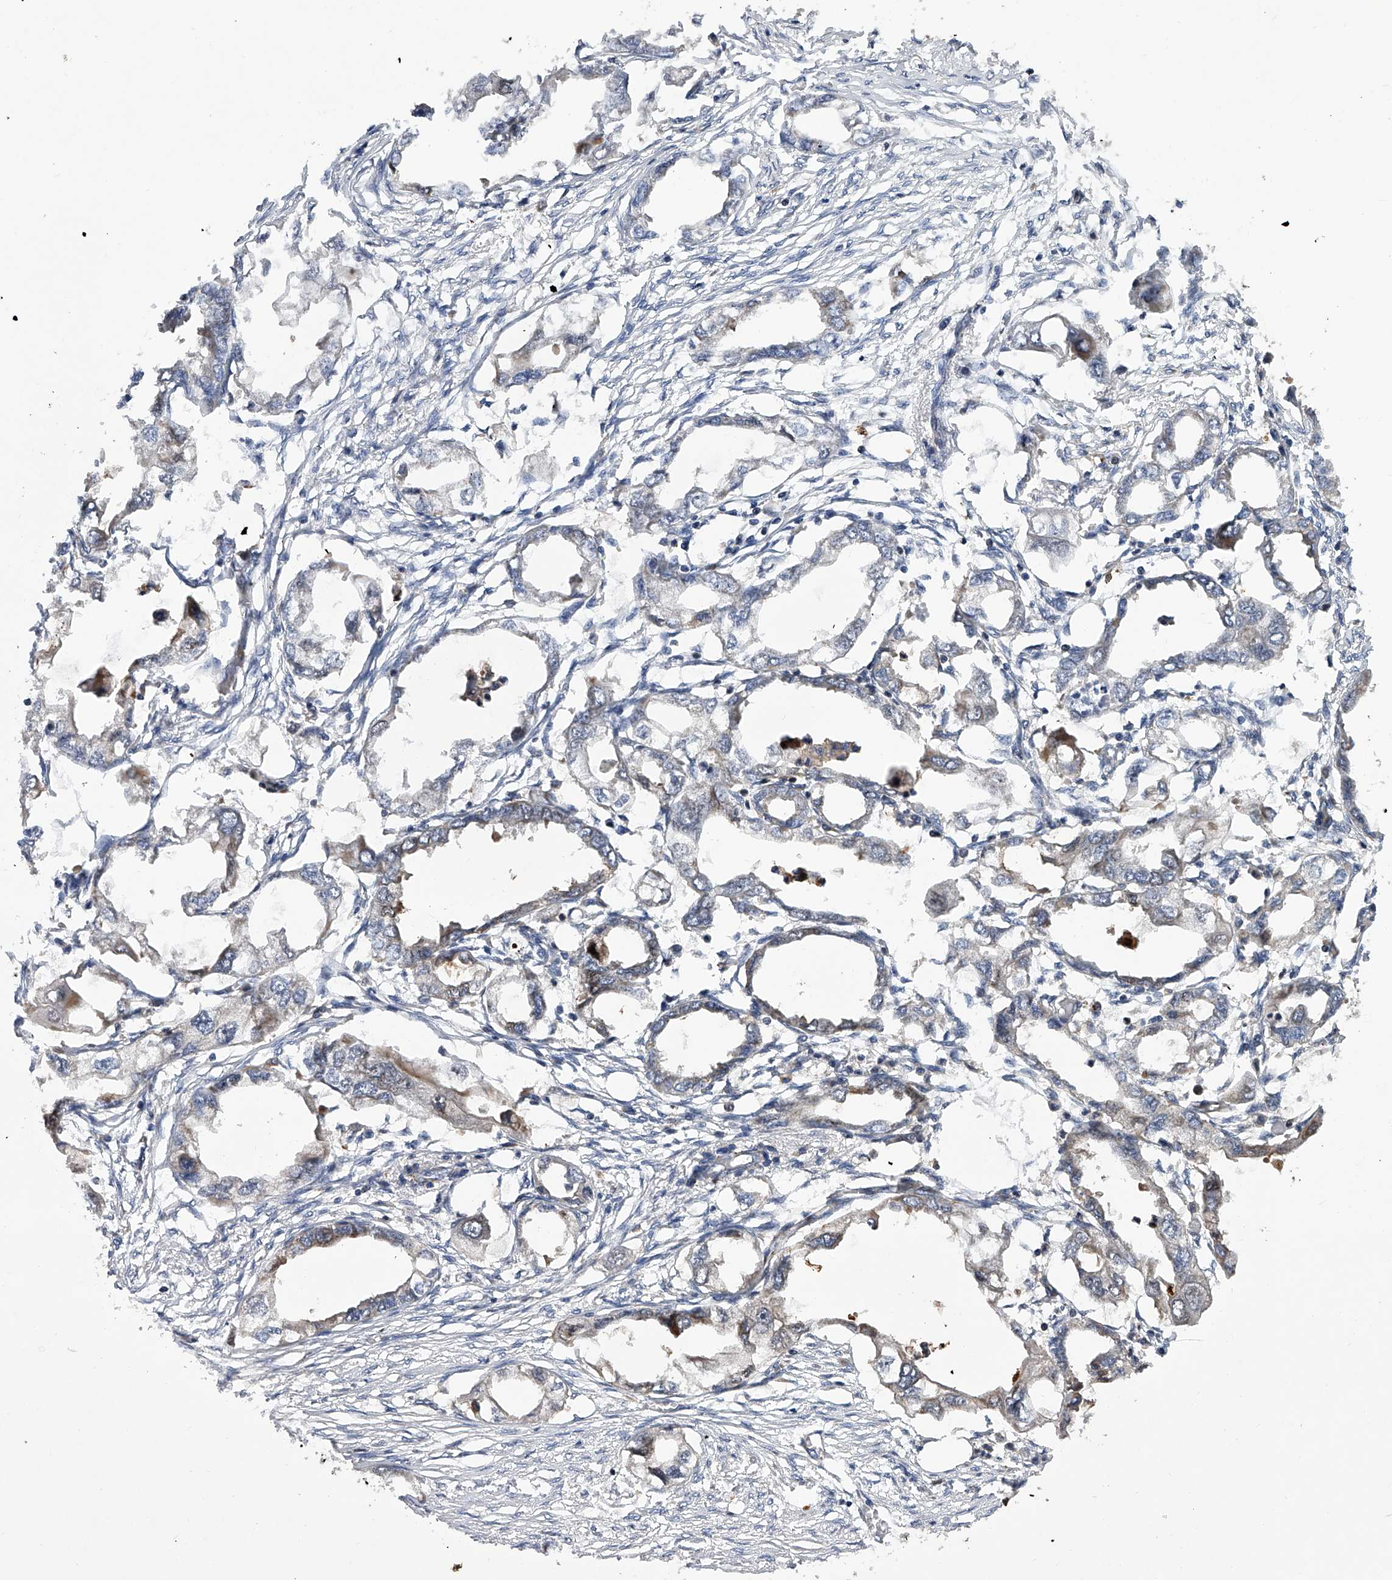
{"staining": {"intensity": "weak", "quantity": "<25%", "location": "cytoplasmic/membranous"}, "tissue": "endometrial cancer", "cell_type": "Tumor cells", "image_type": "cancer", "snomed": [{"axis": "morphology", "description": "Adenocarcinoma, NOS"}, {"axis": "morphology", "description": "Adenocarcinoma, metastatic, NOS"}, {"axis": "topography", "description": "Adipose tissue"}, {"axis": "topography", "description": "Endometrium"}], "caption": "IHC micrograph of human endometrial adenocarcinoma stained for a protein (brown), which exhibits no expression in tumor cells.", "gene": "PDSS2", "patient": {"sex": "female", "age": 67}}